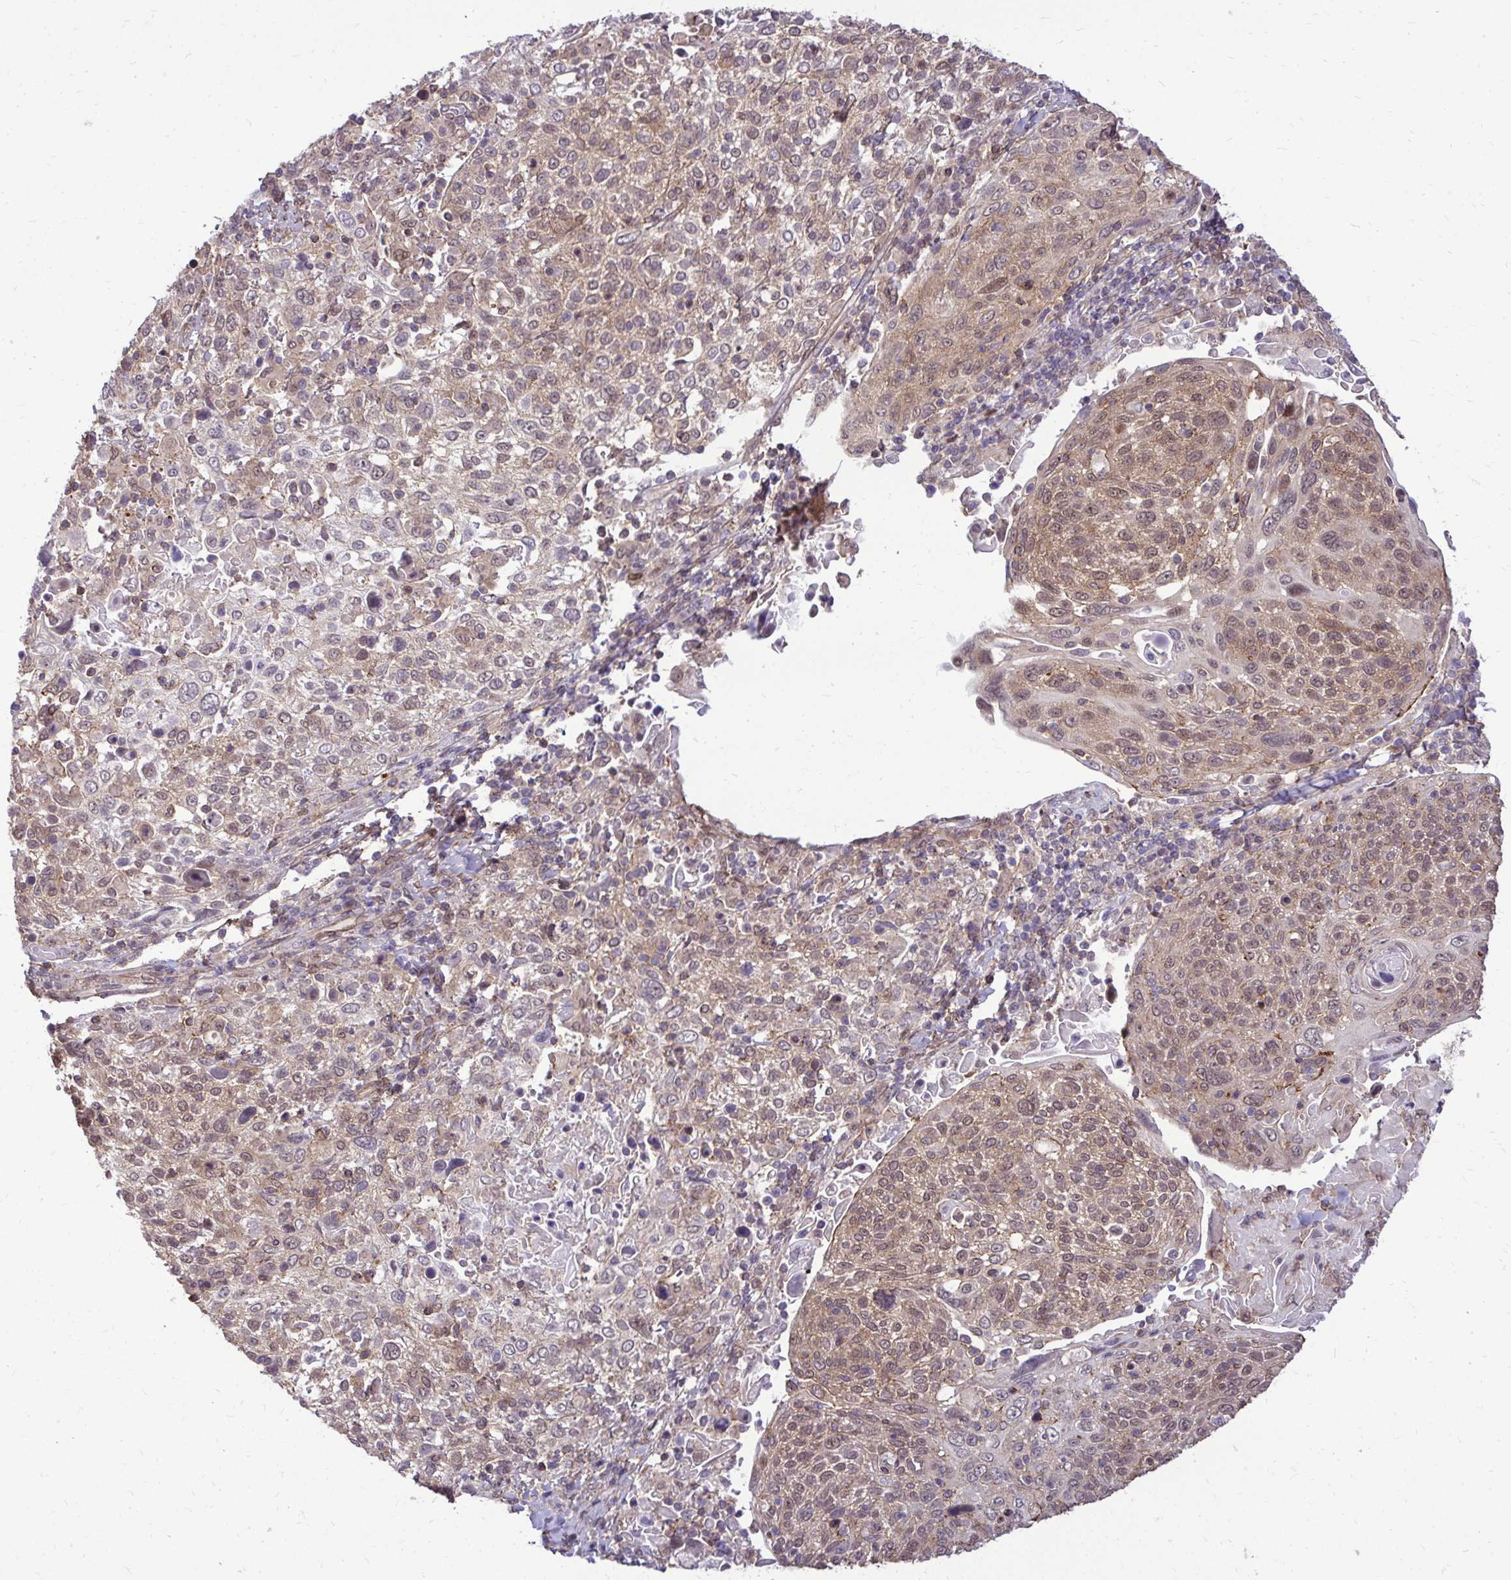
{"staining": {"intensity": "moderate", "quantity": "25%-75%", "location": "cytoplasmic/membranous,nuclear"}, "tissue": "cervical cancer", "cell_type": "Tumor cells", "image_type": "cancer", "snomed": [{"axis": "morphology", "description": "Squamous cell carcinoma, NOS"}, {"axis": "topography", "description": "Cervix"}], "caption": "The micrograph demonstrates a brown stain indicating the presence of a protein in the cytoplasmic/membranous and nuclear of tumor cells in cervical cancer (squamous cell carcinoma).", "gene": "TRIP6", "patient": {"sex": "female", "age": 61}}